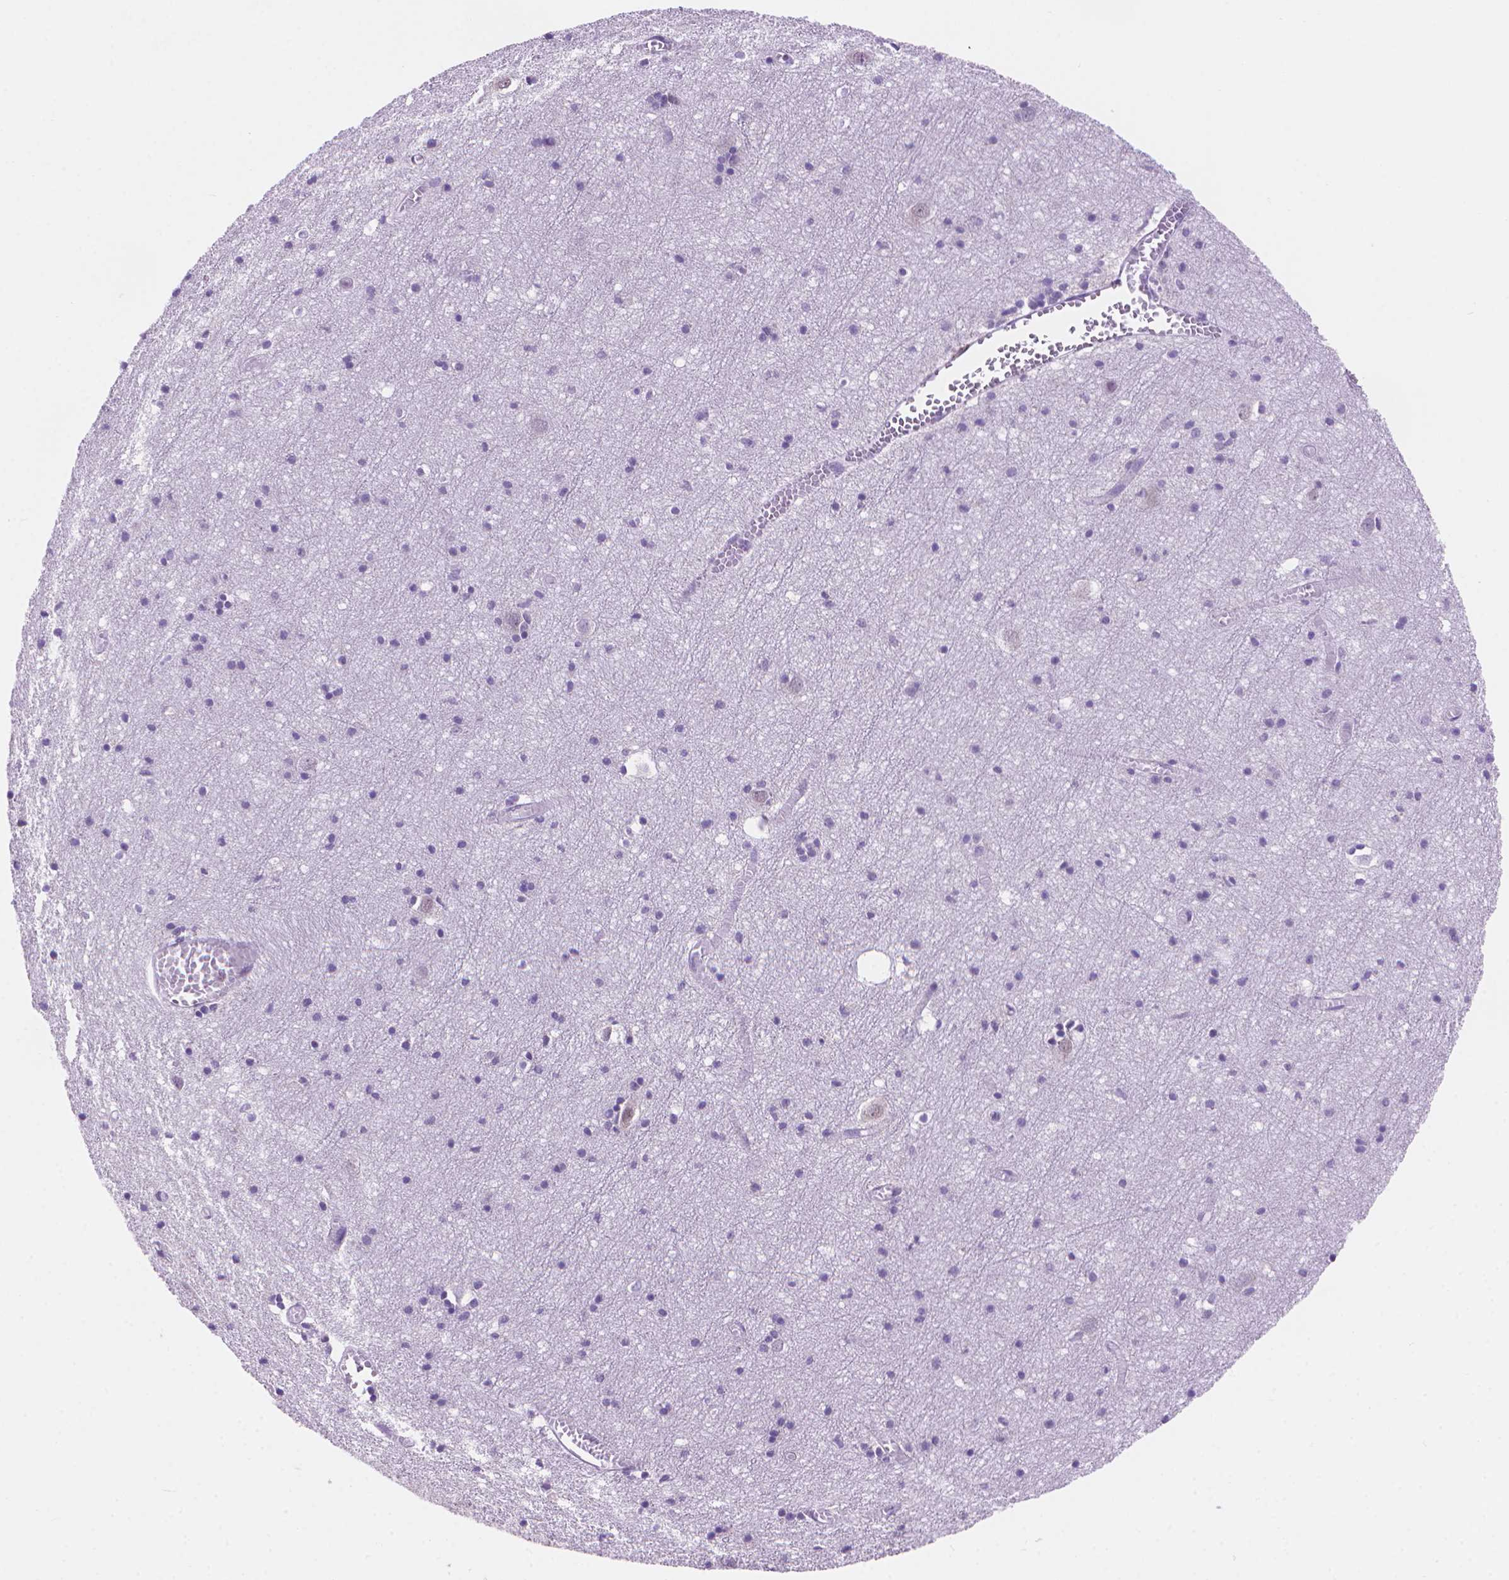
{"staining": {"intensity": "negative", "quantity": "none", "location": "none"}, "tissue": "cerebral cortex", "cell_type": "Endothelial cells", "image_type": "normal", "snomed": [{"axis": "morphology", "description": "Normal tissue, NOS"}, {"axis": "topography", "description": "Cerebral cortex"}], "caption": "The immunohistochemistry histopathology image has no significant expression in endothelial cells of cerebral cortex. (DAB immunohistochemistry, high magnification).", "gene": "UBN1", "patient": {"sex": "male", "age": 70}}